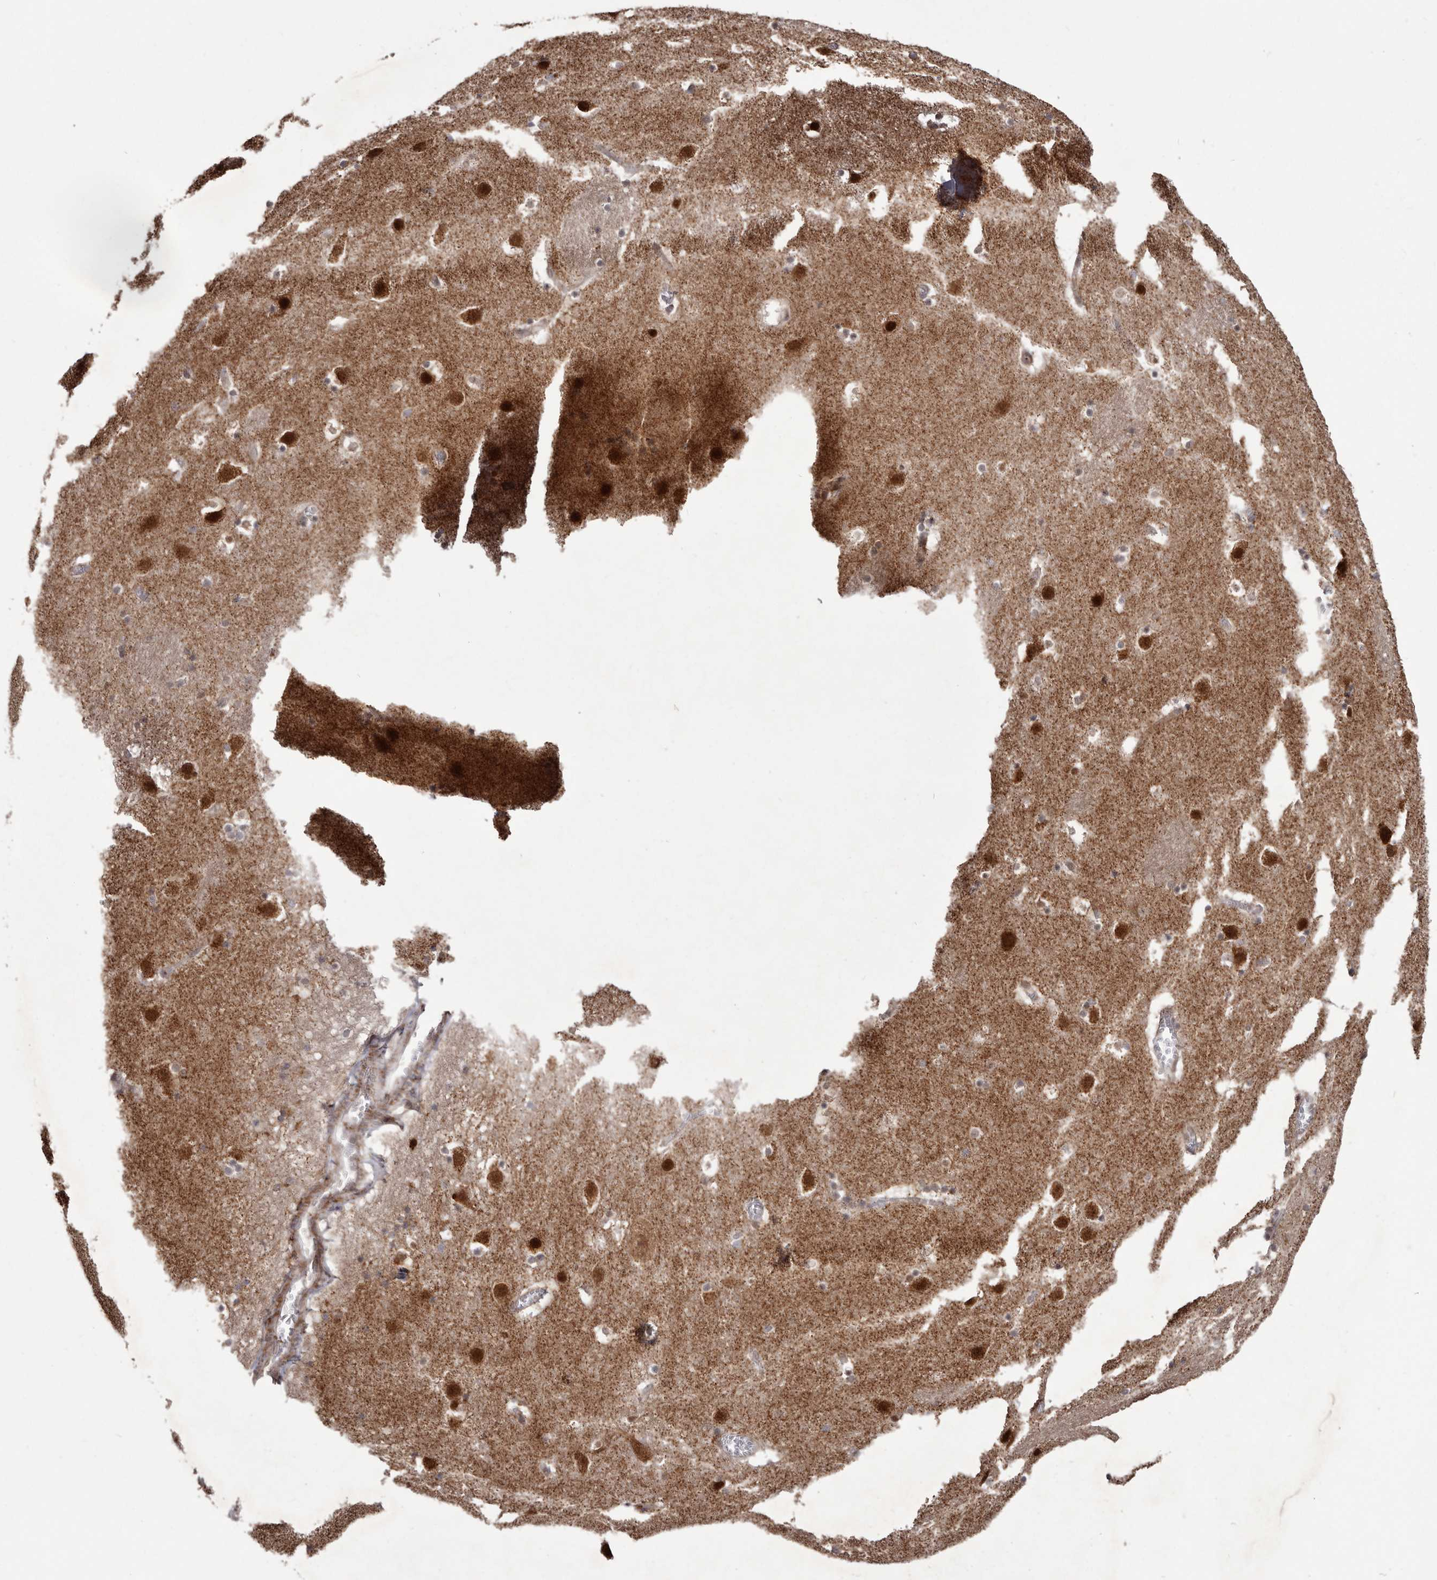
{"staining": {"intensity": "weak", "quantity": "25%-75%", "location": "cytoplasmic/membranous,nuclear"}, "tissue": "caudate", "cell_type": "Glial cells", "image_type": "normal", "snomed": [{"axis": "morphology", "description": "Normal tissue, NOS"}, {"axis": "topography", "description": "Lateral ventricle wall"}], "caption": "Caudate was stained to show a protein in brown. There is low levels of weak cytoplasmic/membranous,nuclear positivity in about 25%-75% of glial cells.", "gene": "NUP43", "patient": {"sex": "male", "age": 45}}